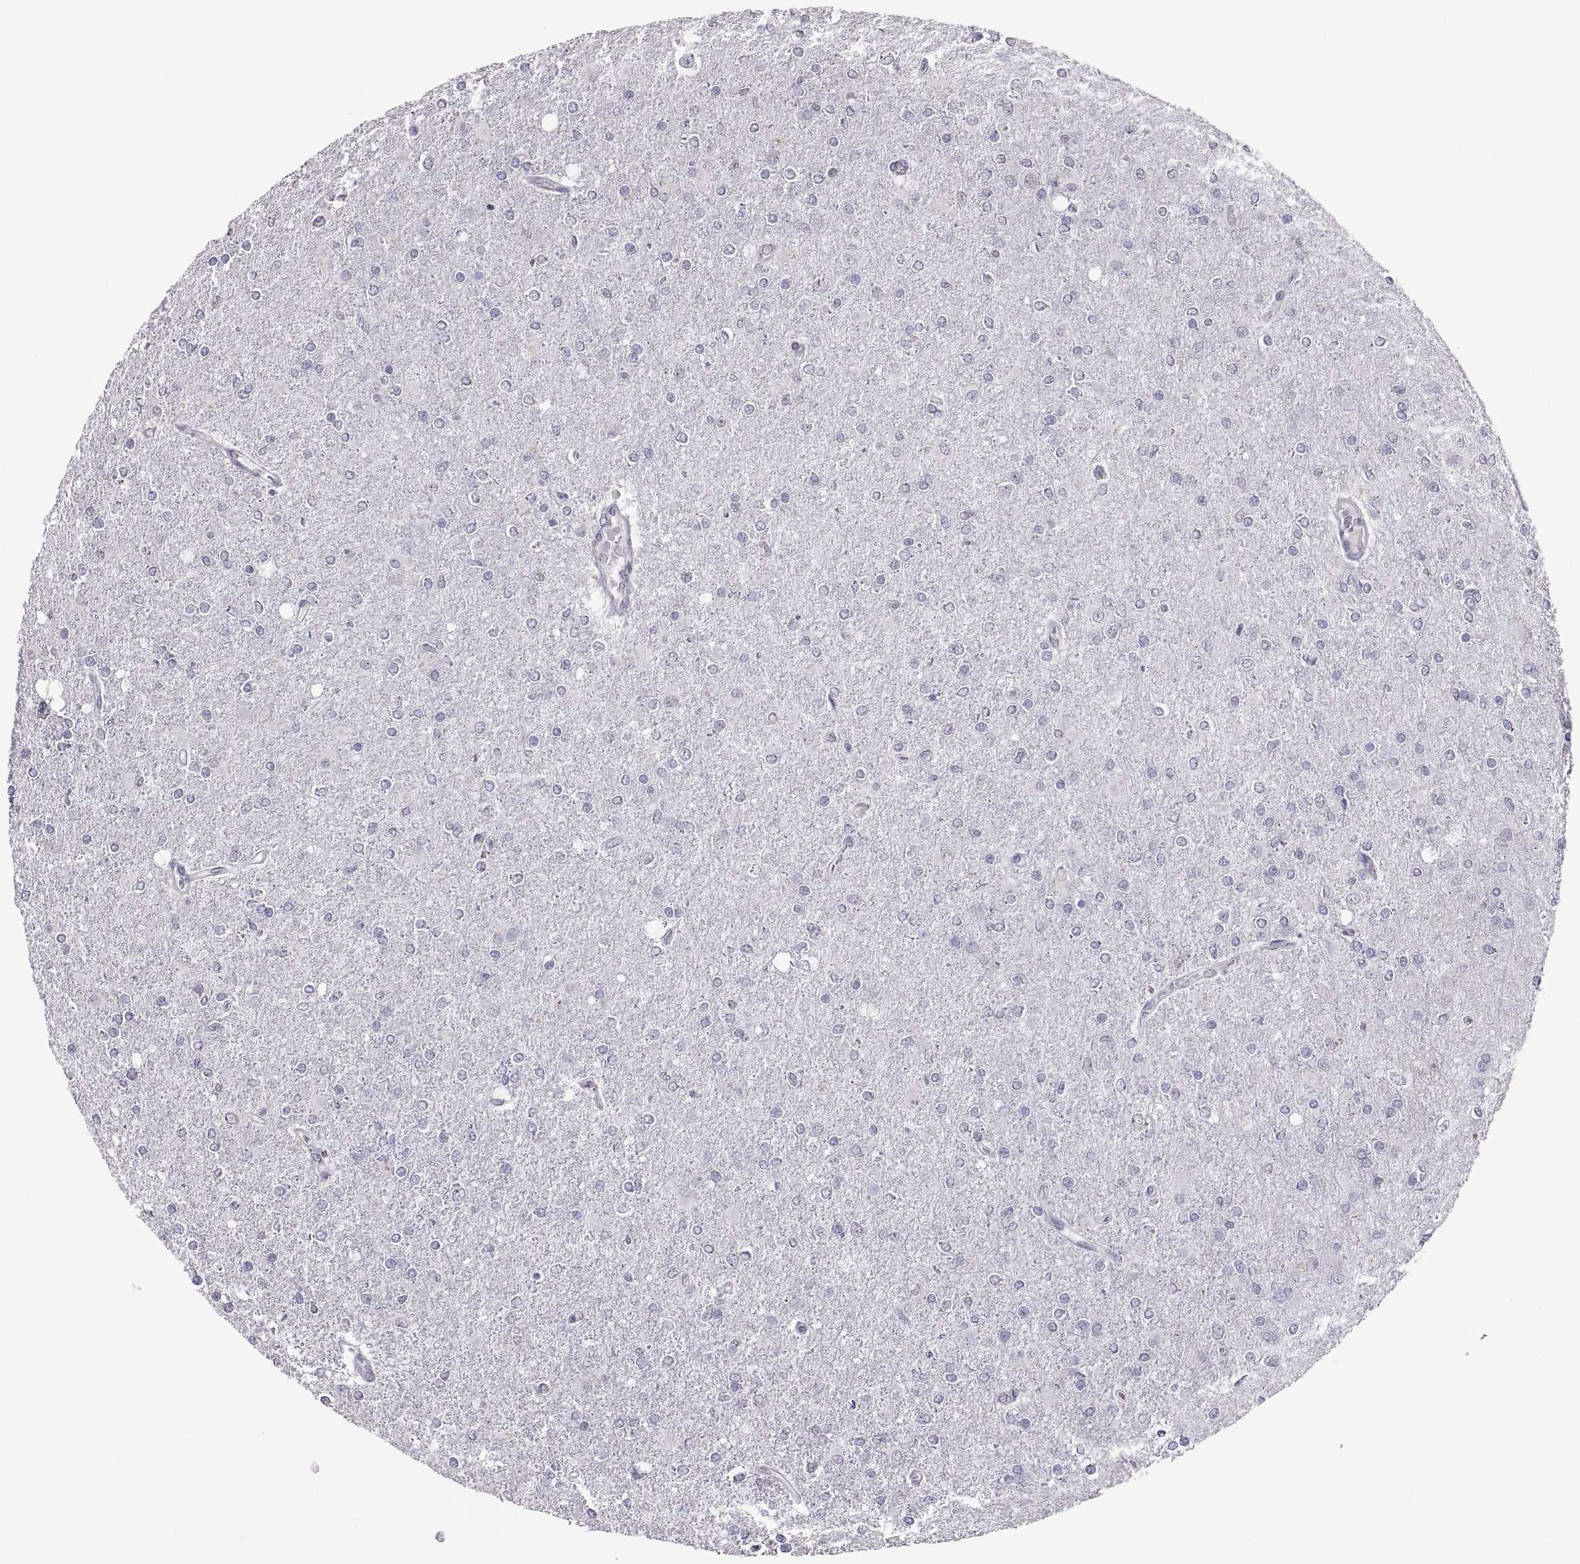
{"staining": {"intensity": "negative", "quantity": "none", "location": "none"}, "tissue": "glioma", "cell_type": "Tumor cells", "image_type": "cancer", "snomed": [{"axis": "morphology", "description": "Glioma, malignant, High grade"}, {"axis": "topography", "description": "Cerebral cortex"}], "caption": "Glioma was stained to show a protein in brown. There is no significant positivity in tumor cells. The staining is performed using DAB (3,3'-diaminobenzidine) brown chromogen with nuclei counter-stained in using hematoxylin.", "gene": "KRT77", "patient": {"sex": "male", "age": 70}}